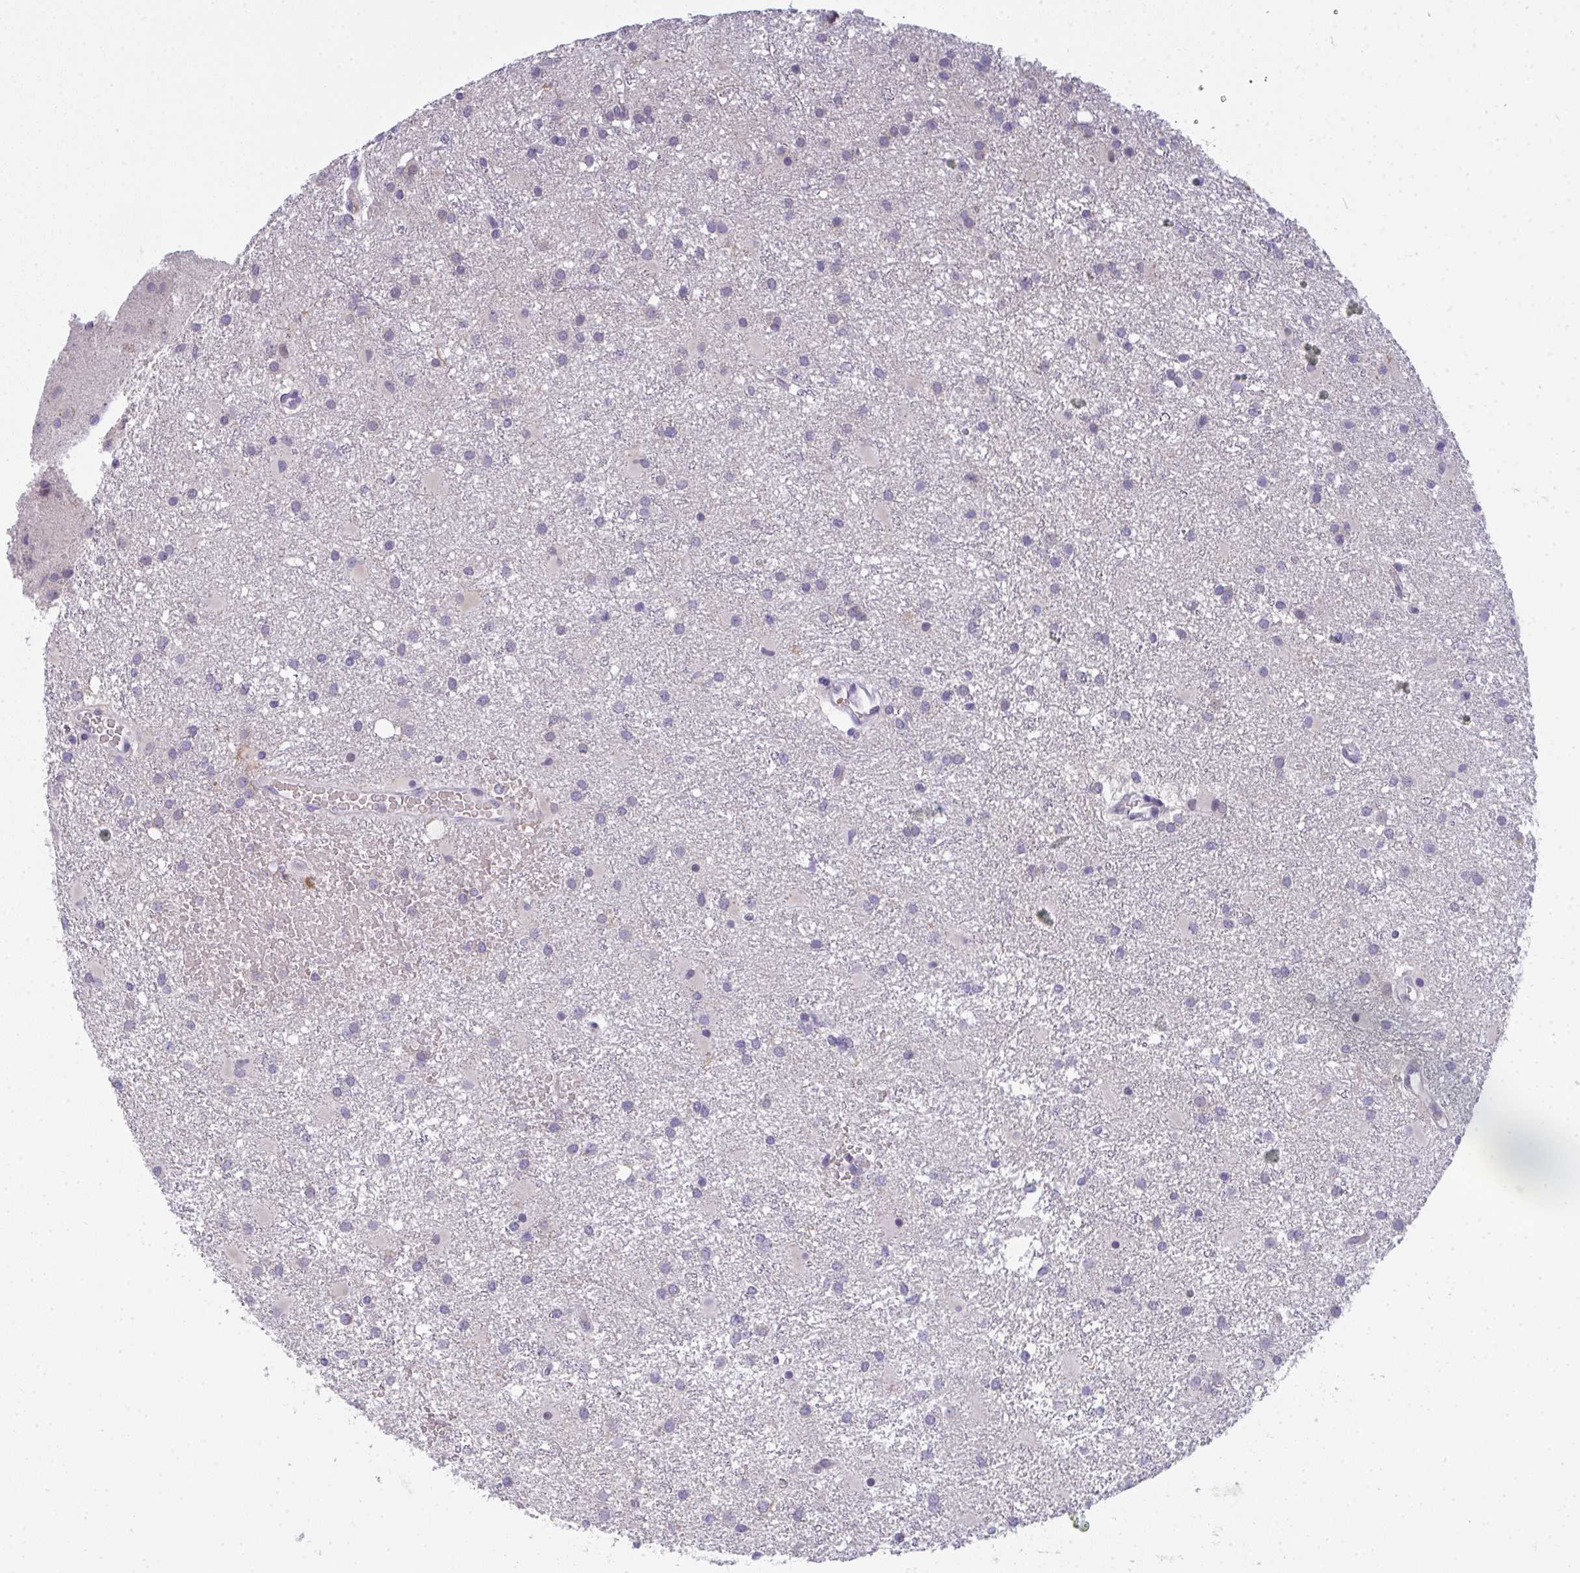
{"staining": {"intensity": "negative", "quantity": "none", "location": "none"}, "tissue": "glioma", "cell_type": "Tumor cells", "image_type": "cancer", "snomed": [{"axis": "morphology", "description": "Glioma, malignant, High grade"}, {"axis": "topography", "description": "Brain"}], "caption": "The histopathology image shows no staining of tumor cells in malignant high-grade glioma.", "gene": "RIOK1", "patient": {"sex": "male", "age": 55}}